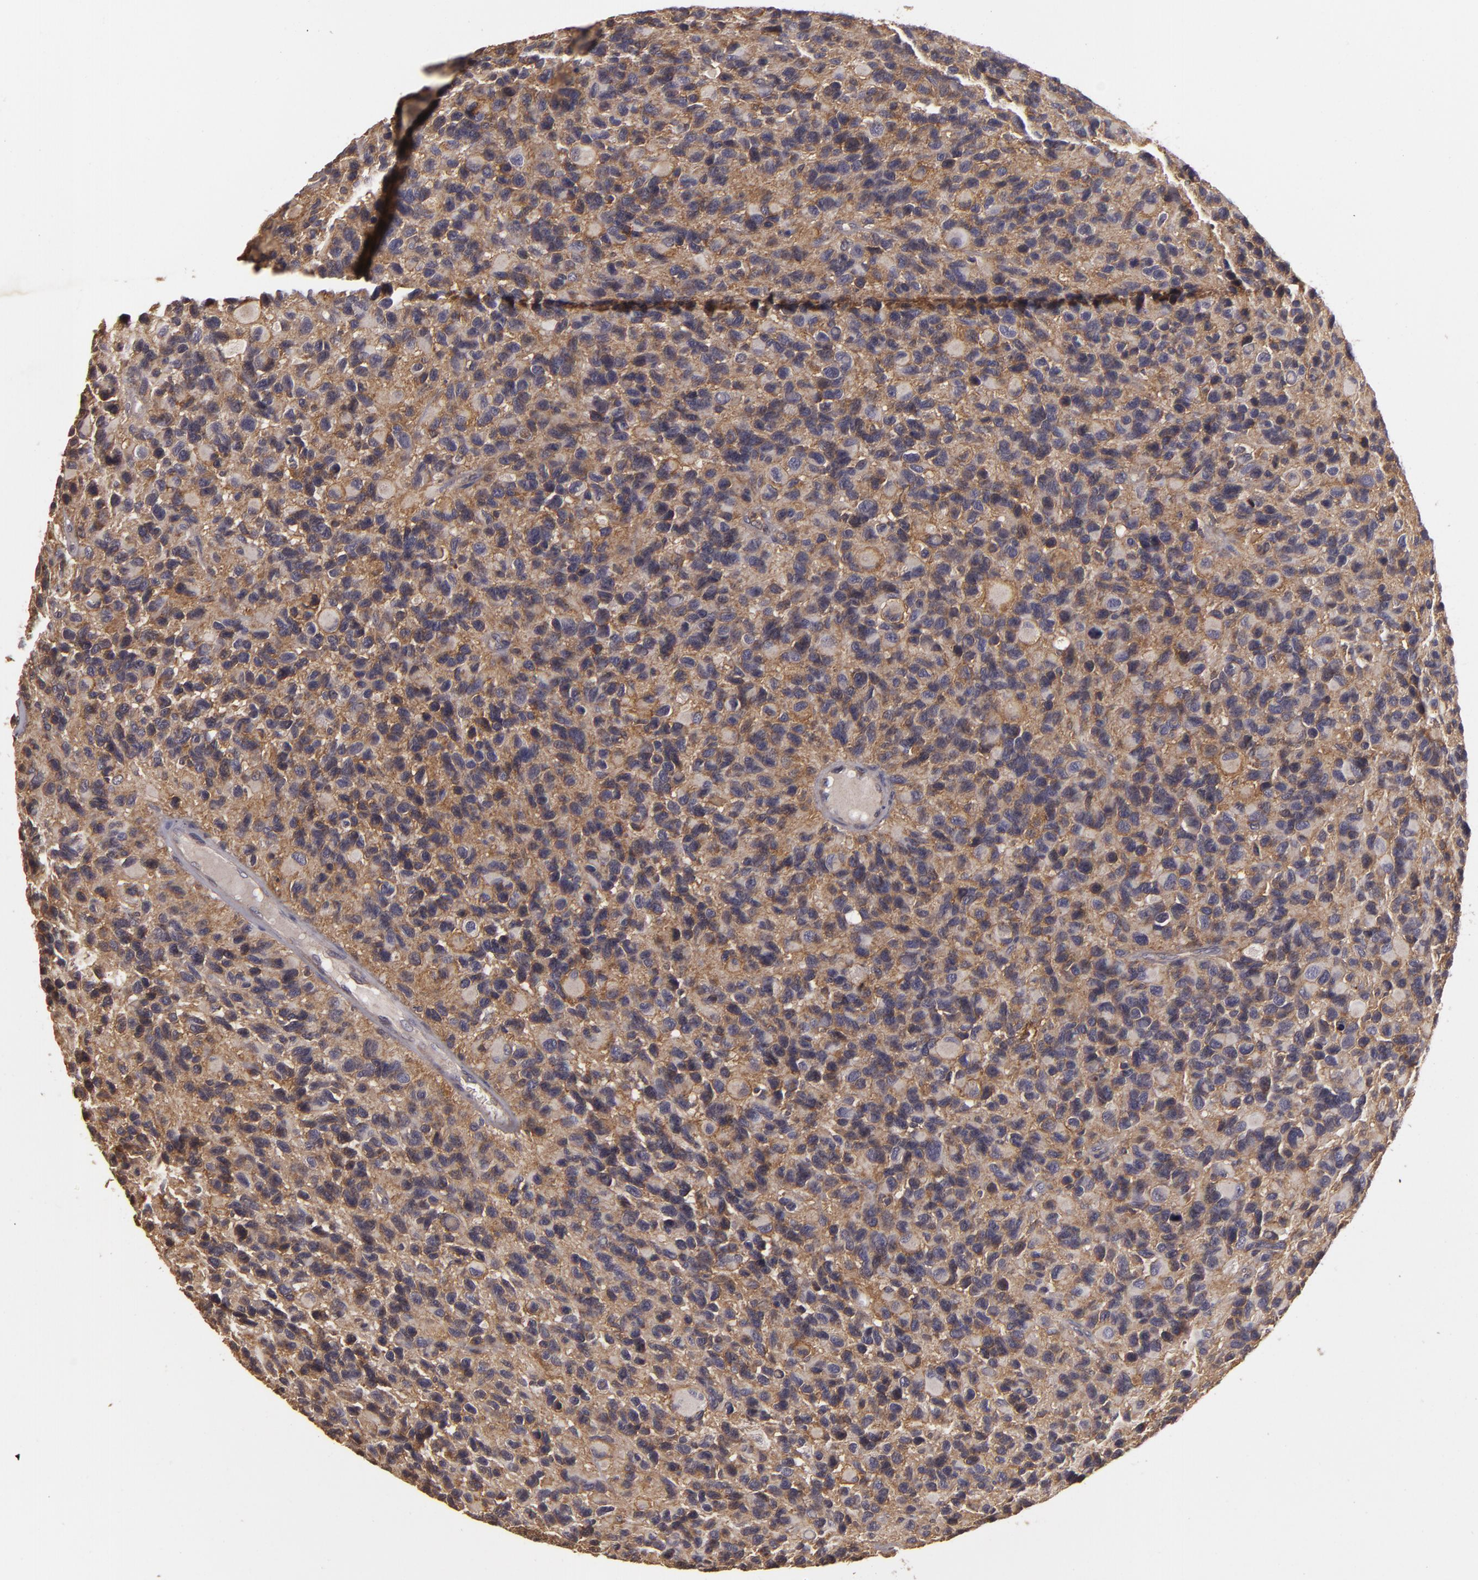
{"staining": {"intensity": "strong", "quantity": ">75%", "location": "cytoplasmic/membranous"}, "tissue": "glioma", "cell_type": "Tumor cells", "image_type": "cancer", "snomed": [{"axis": "morphology", "description": "Glioma, malignant, High grade"}, {"axis": "topography", "description": "Brain"}], "caption": "Tumor cells demonstrate high levels of strong cytoplasmic/membranous expression in approximately >75% of cells in malignant high-grade glioma. (brown staining indicates protein expression, while blue staining denotes nuclei).", "gene": "HRAS", "patient": {"sex": "male", "age": 77}}